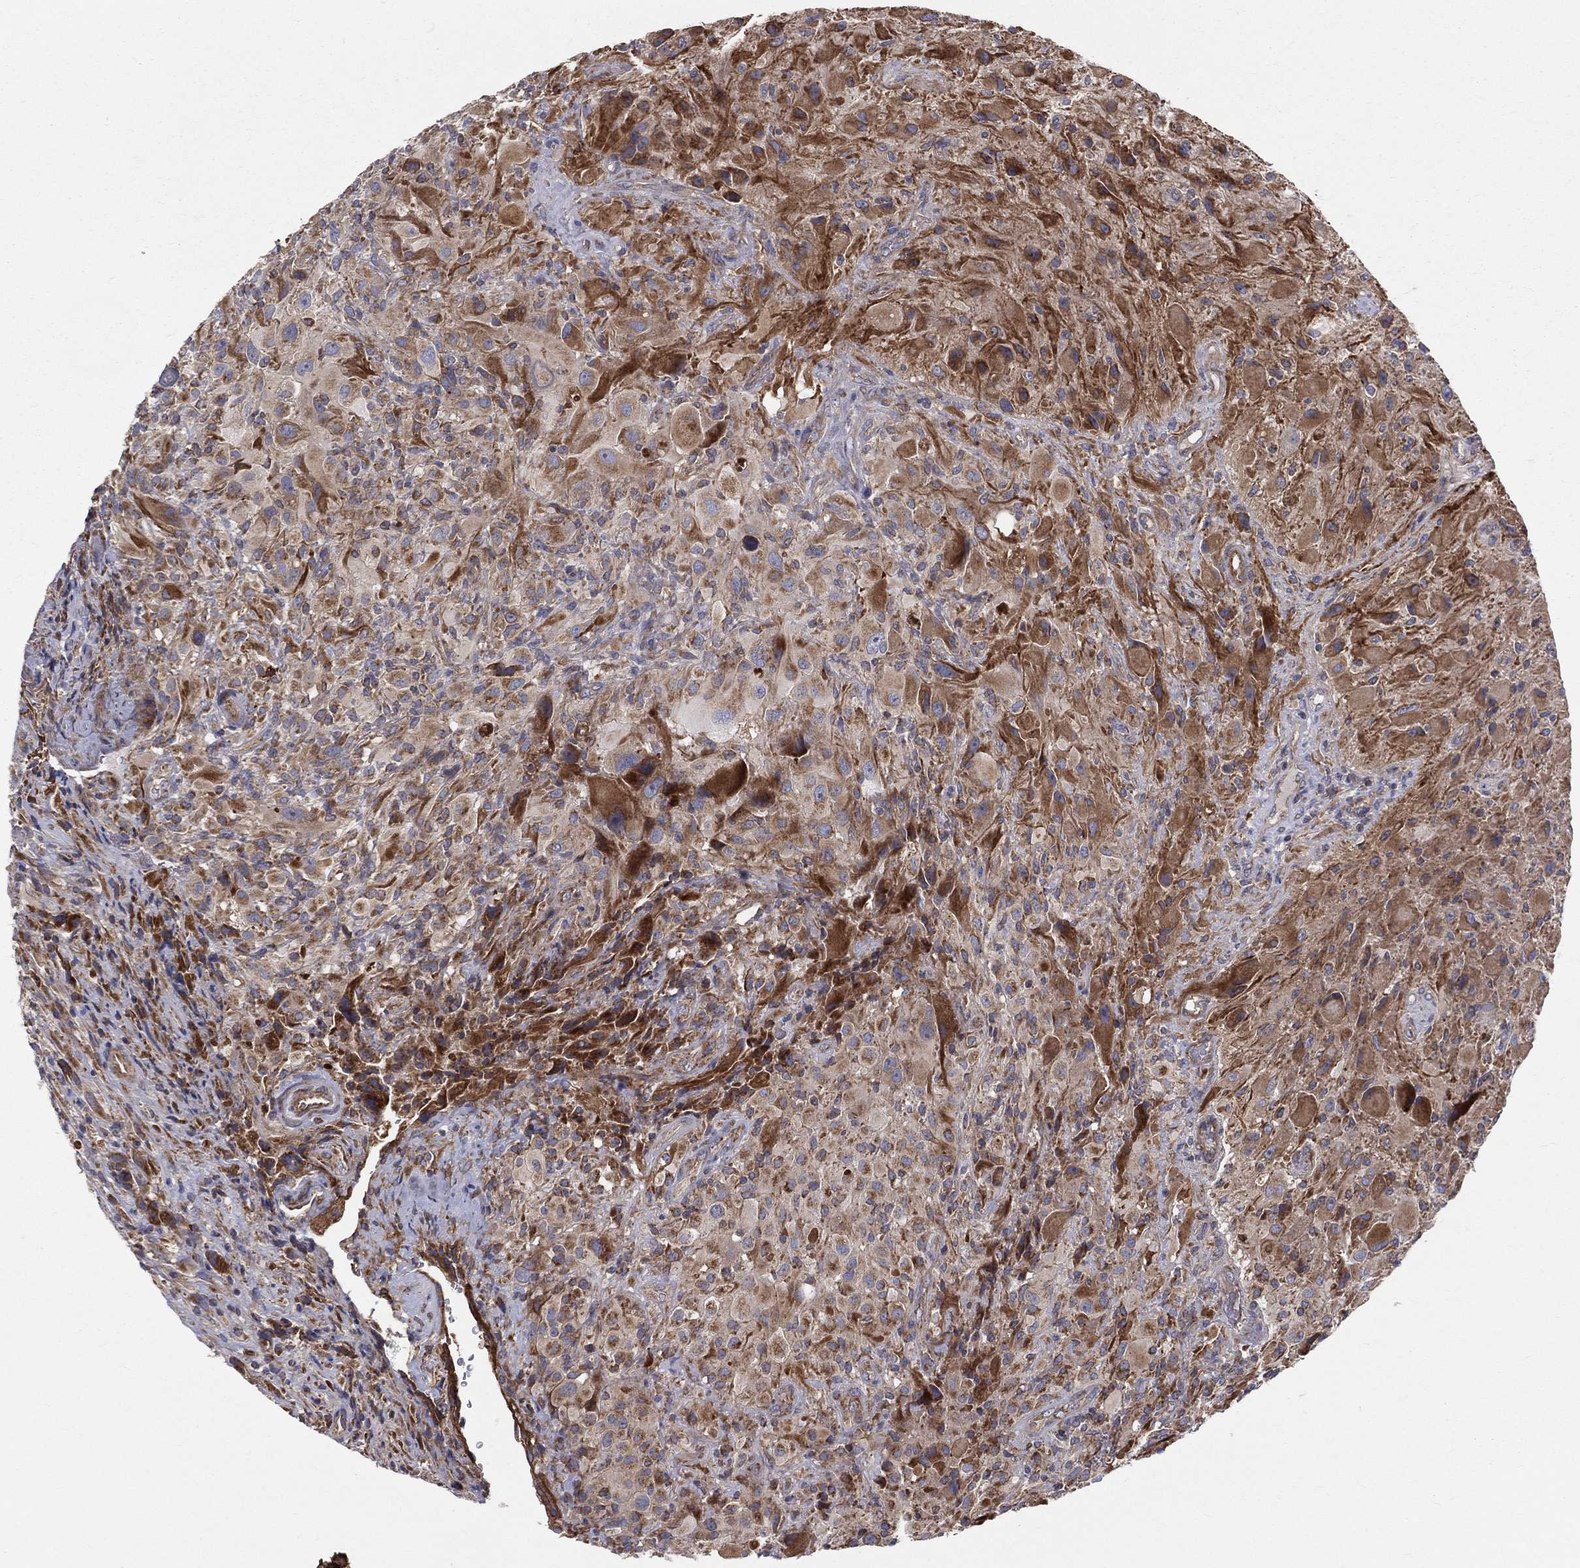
{"staining": {"intensity": "strong", "quantity": "25%-75%", "location": "cytoplasmic/membranous"}, "tissue": "glioma", "cell_type": "Tumor cells", "image_type": "cancer", "snomed": [{"axis": "morphology", "description": "Glioma, malignant, High grade"}, {"axis": "topography", "description": "Cerebral cortex"}], "caption": "Brown immunohistochemical staining in human glioma displays strong cytoplasmic/membranous positivity in about 25%-75% of tumor cells.", "gene": "MIX23", "patient": {"sex": "male", "age": 35}}